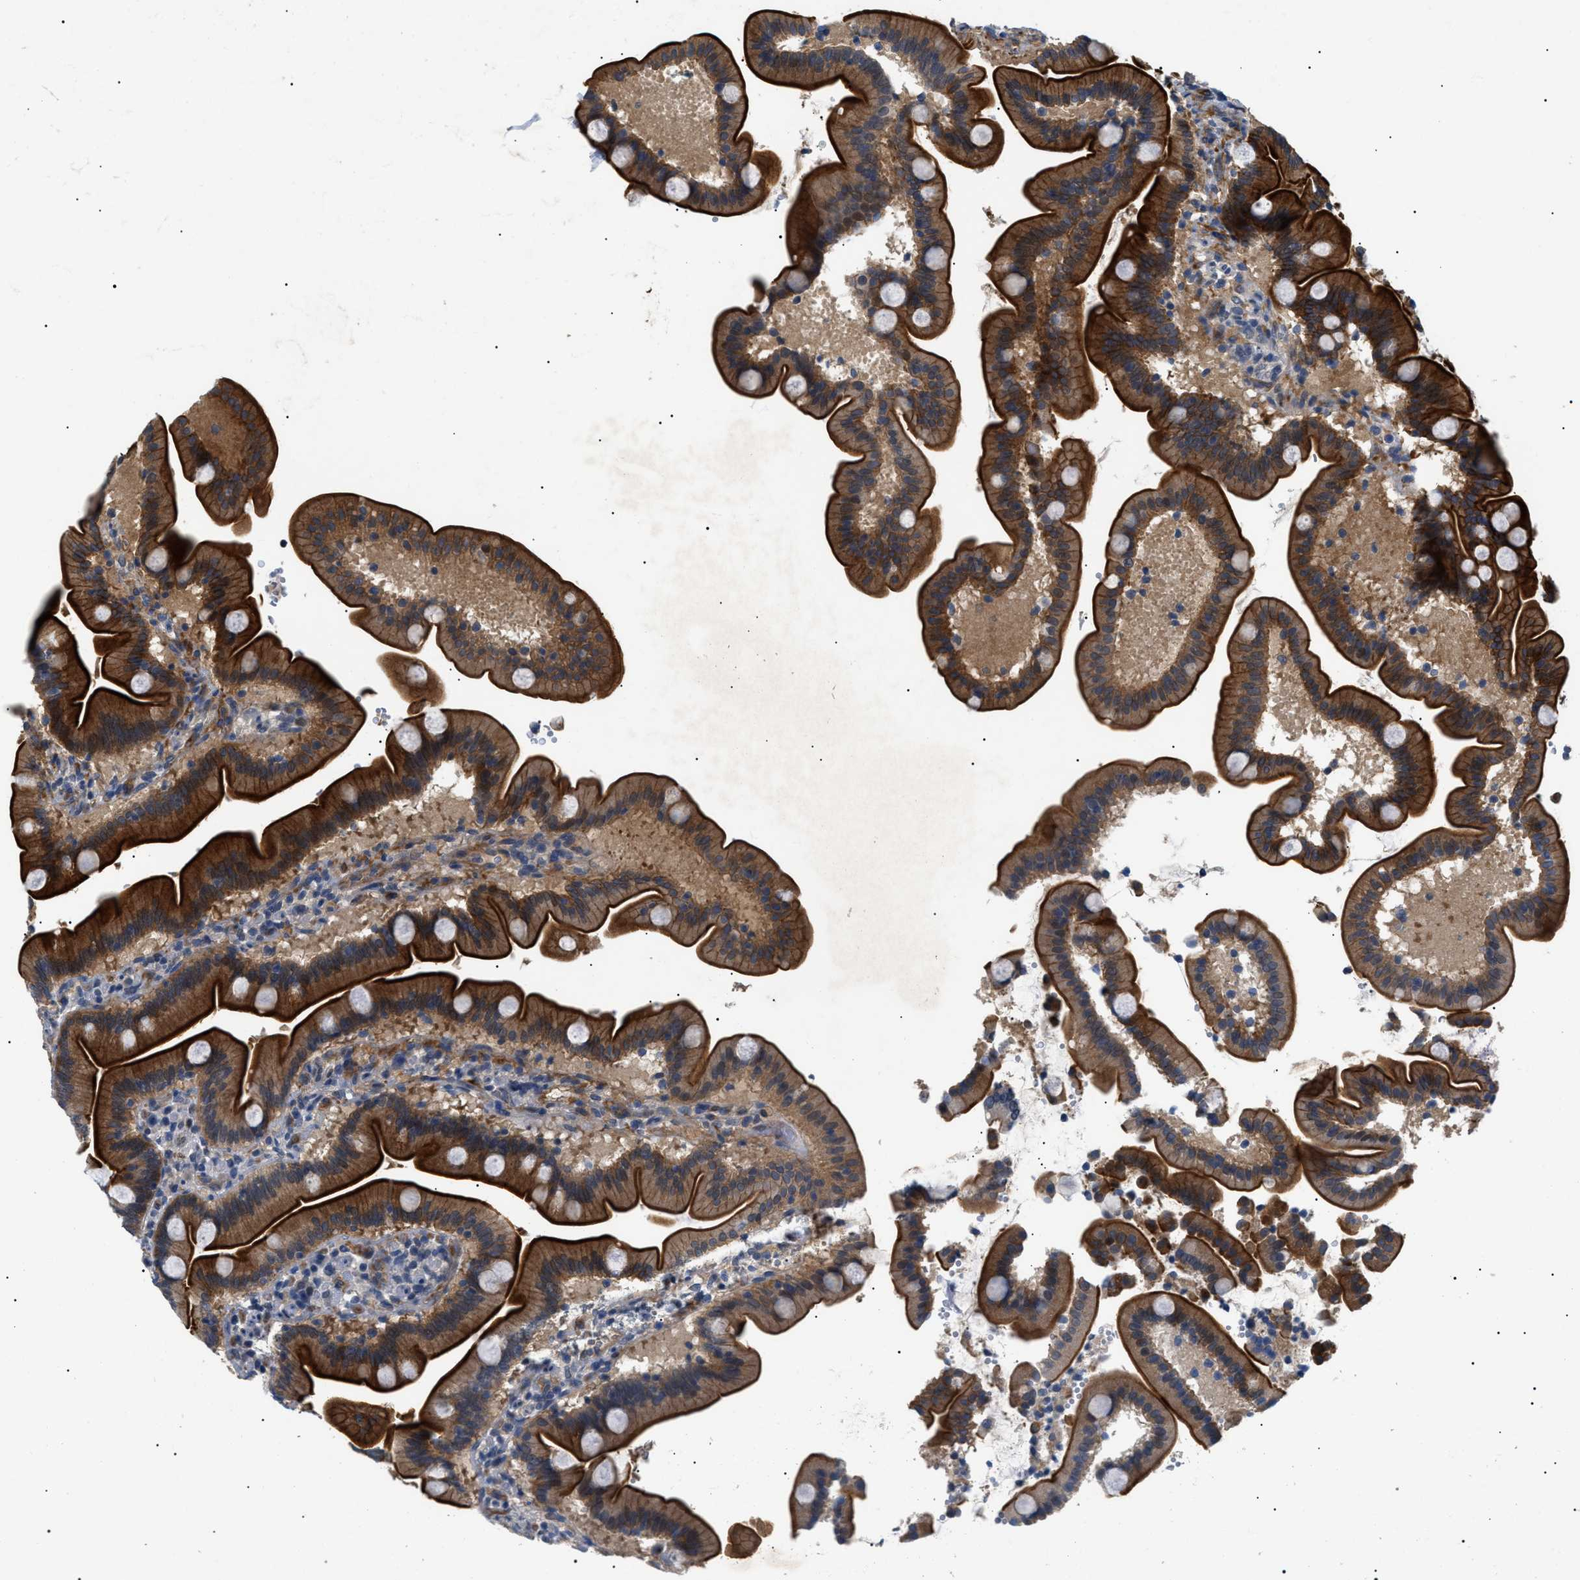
{"staining": {"intensity": "moderate", "quantity": ">75%", "location": "cytoplasmic/membranous"}, "tissue": "duodenum", "cell_type": "Glandular cells", "image_type": "normal", "snomed": [{"axis": "morphology", "description": "Normal tissue, NOS"}, {"axis": "topography", "description": "Duodenum"}], "caption": "This image exhibits immunohistochemistry (IHC) staining of benign human duodenum, with medium moderate cytoplasmic/membranous staining in about >75% of glandular cells.", "gene": "CRCP", "patient": {"sex": "male", "age": 54}}